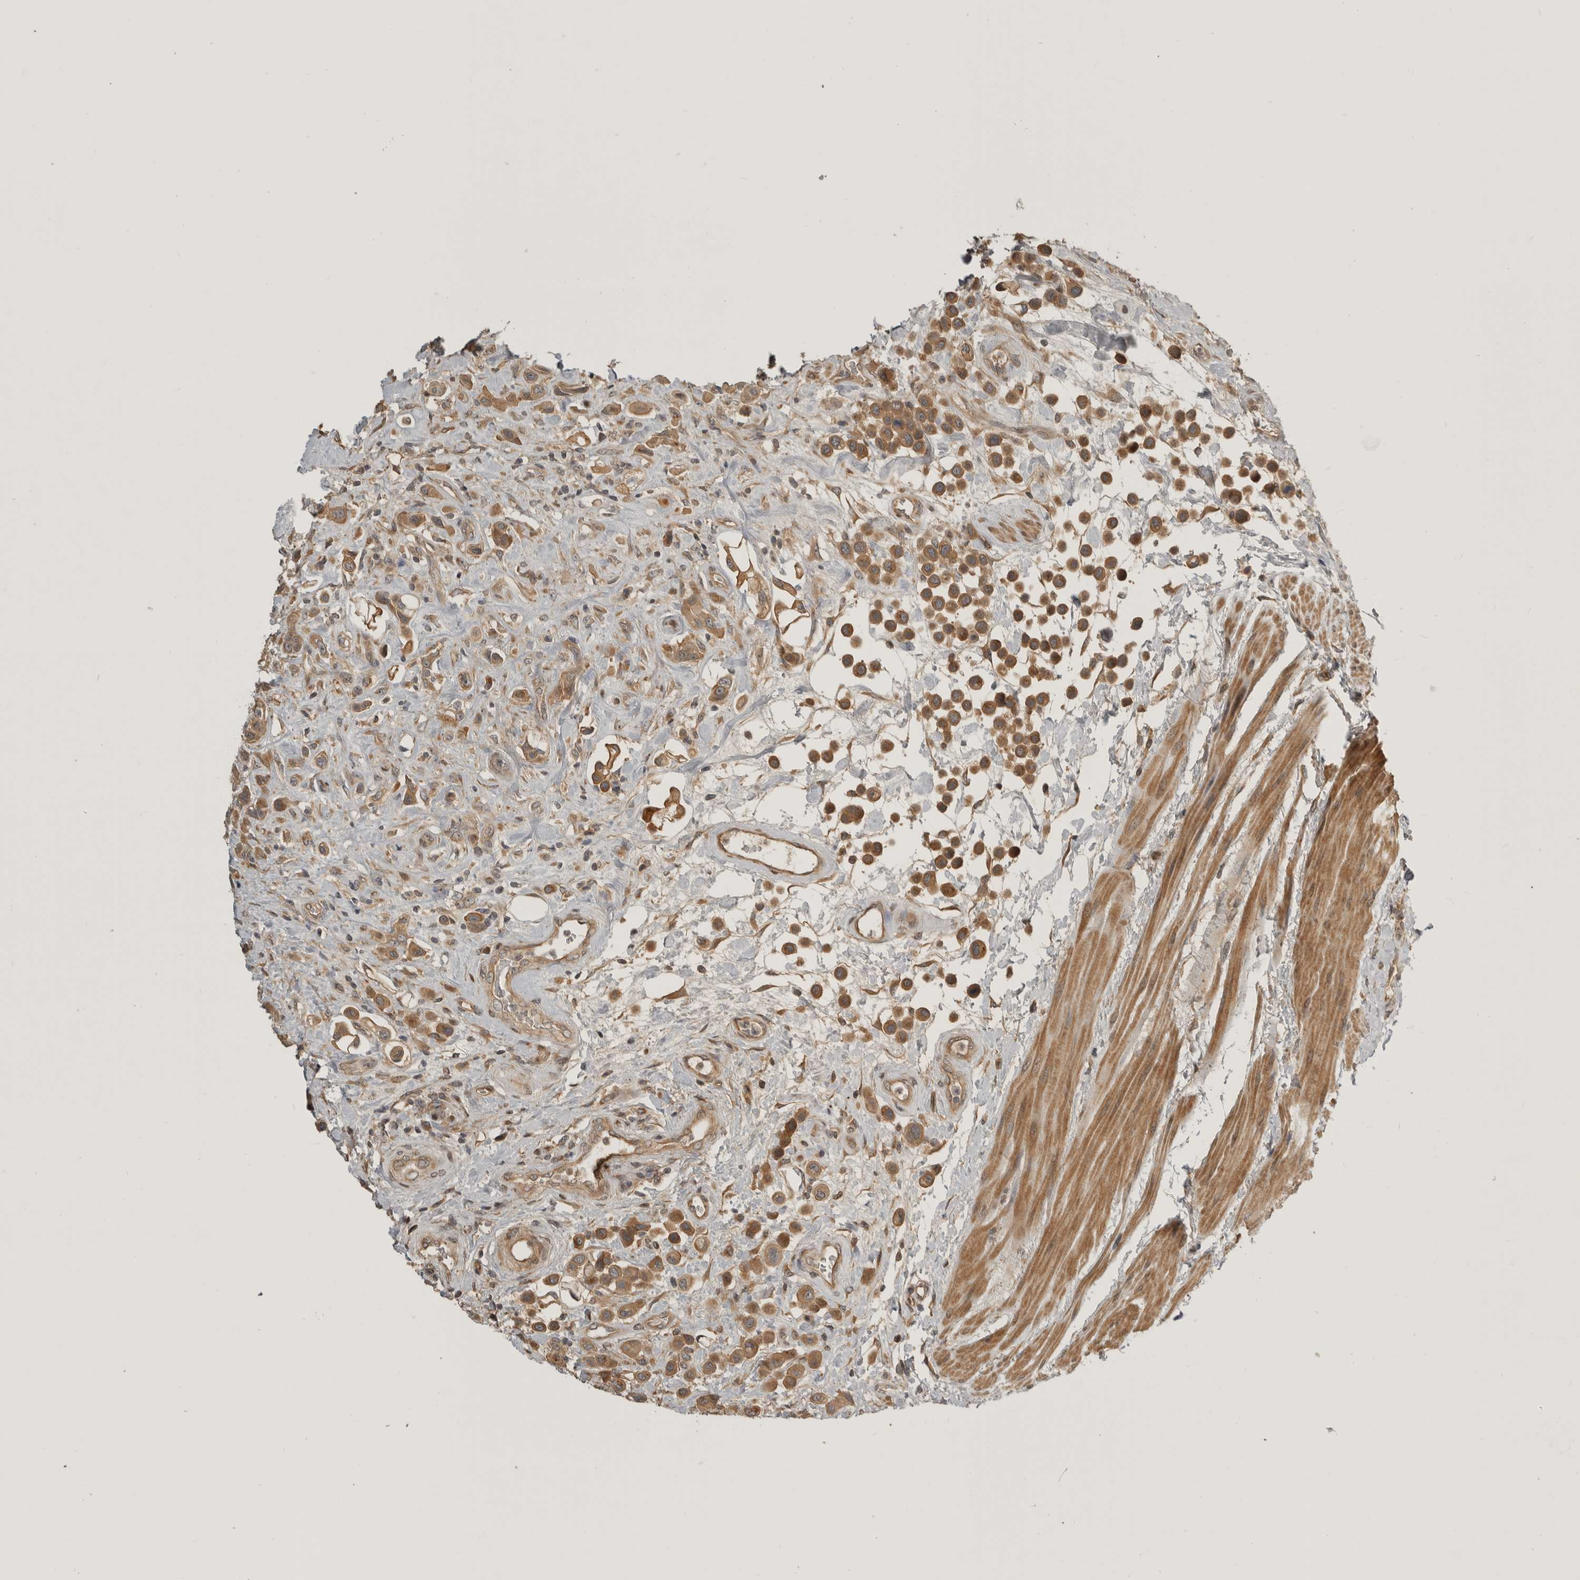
{"staining": {"intensity": "moderate", "quantity": ">75%", "location": "cytoplasmic/membranous"}, "tissue": "urothelial cancer", "cell_type": "Tumor cells", "image_type": "cancer", "snomed": [{"axis": "morphology", "description": "Urothelial carcinoma, High grade"}, {"axis": "topography", "description": "Urinary bladder"}], "caption": "Moderate cytoplasmic/membranous expression for a protein is present in about >75% of tumor cells of urothelial cancer using IHC.", "gene": "CUEDC1", "patient": {"sex": "male", "age": 50}}